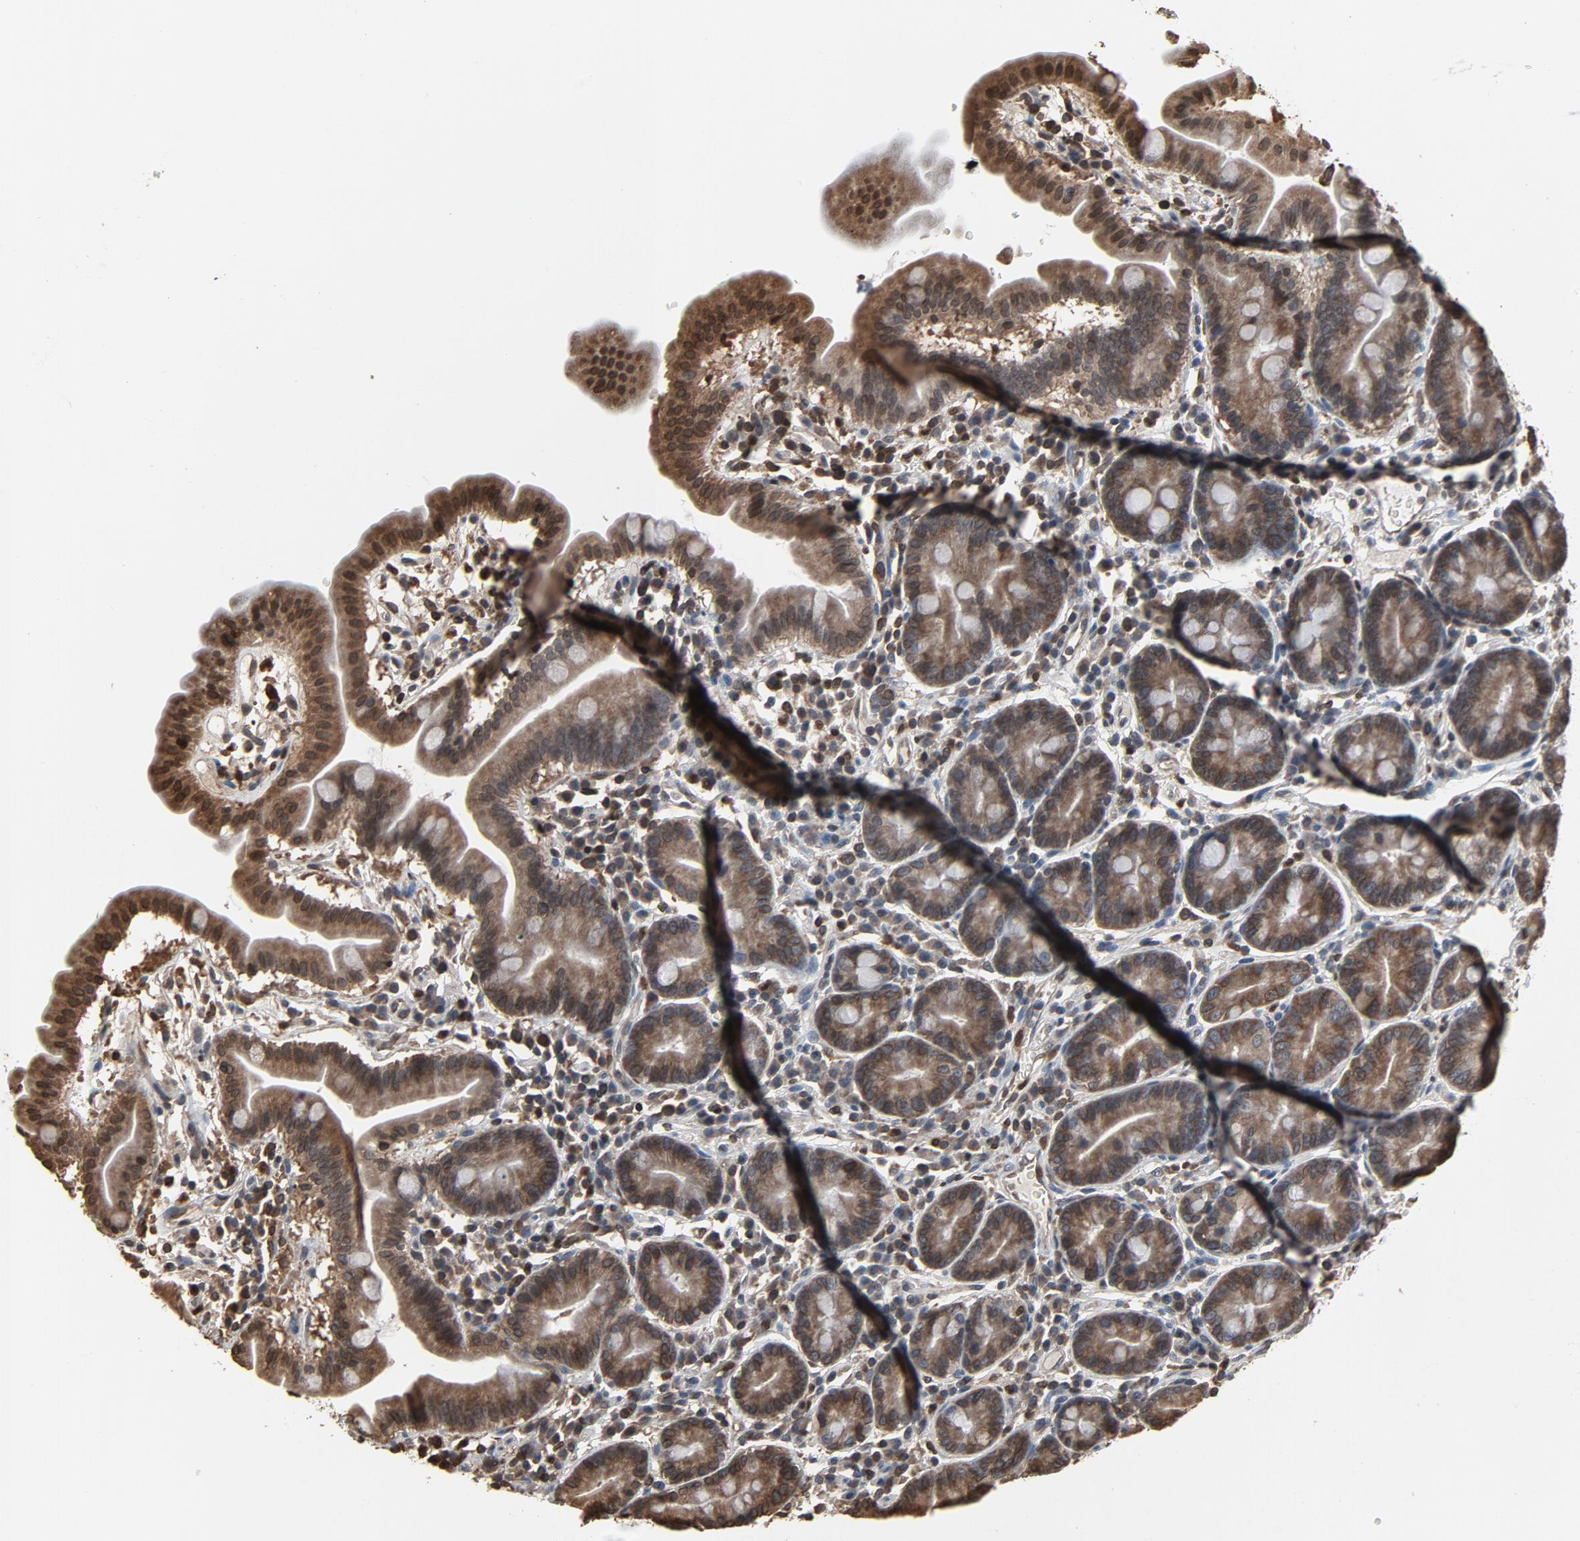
{"staining": {"intensity": "weak", "quantity": "<25%", "location": "cytoplasmic/membranous,nuclear"}, "tissue": "duodenum", "cell_type": "Glandular cells", "image_type": "normal", "snomed": [{"axis": "morphology", "description": "Normal tissue, NOS"}, {"axis": "topography", "description": "Duodenum"}], "caption": "Glandular cells are negative for brown protein staining in normal duodenum. The staining was performed using DAB (3,3'-diaminobenzidine) to visualize the protein expression in brown, while the nuclei were stained in blue with hematoxylin (Magnification: 20x).", "gene": "UBE2D1", "patient": {"sex": "male", "age": 50}}